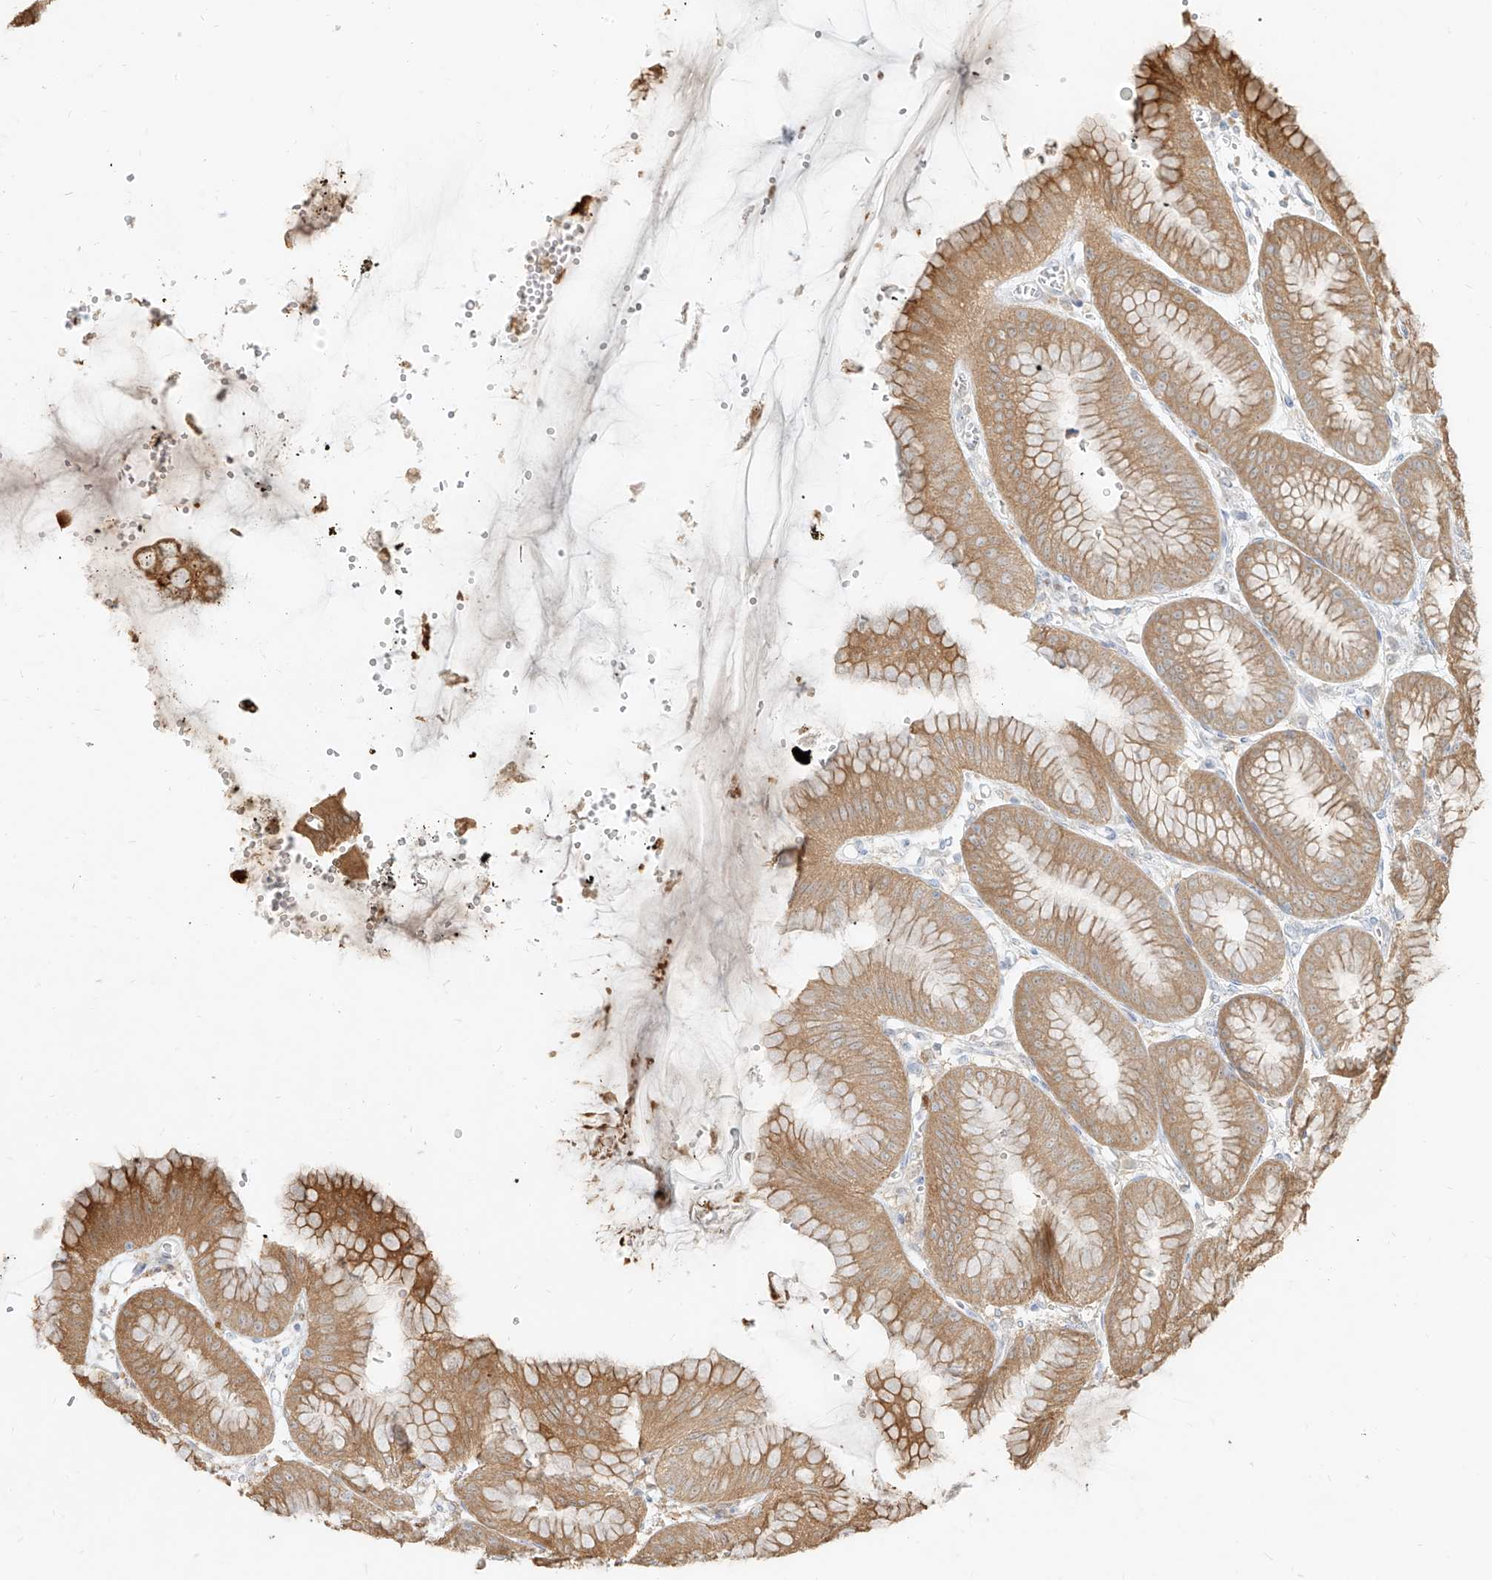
{"staining": {"intensity": "moderate", "quantity": "25%-75%", "location": "cytoplasmic/membranous"}, "tissue": "stomach", "cell_type": "Glandular cells", "image_type": "normal", "snomed": [{"axis": "morphology", "description": "Normal tissue, NOS"}, {"axis": "topography", "description": "Stomach, lower"}], "caption": "Brown immunohistochemical staining in benign human stomach reveals moderate cytoplasmic/membranous positivity in approximately 25%-75% of glandular cells.", "gene": "PGD", "patient": {"sex": "male", "age": 71}}